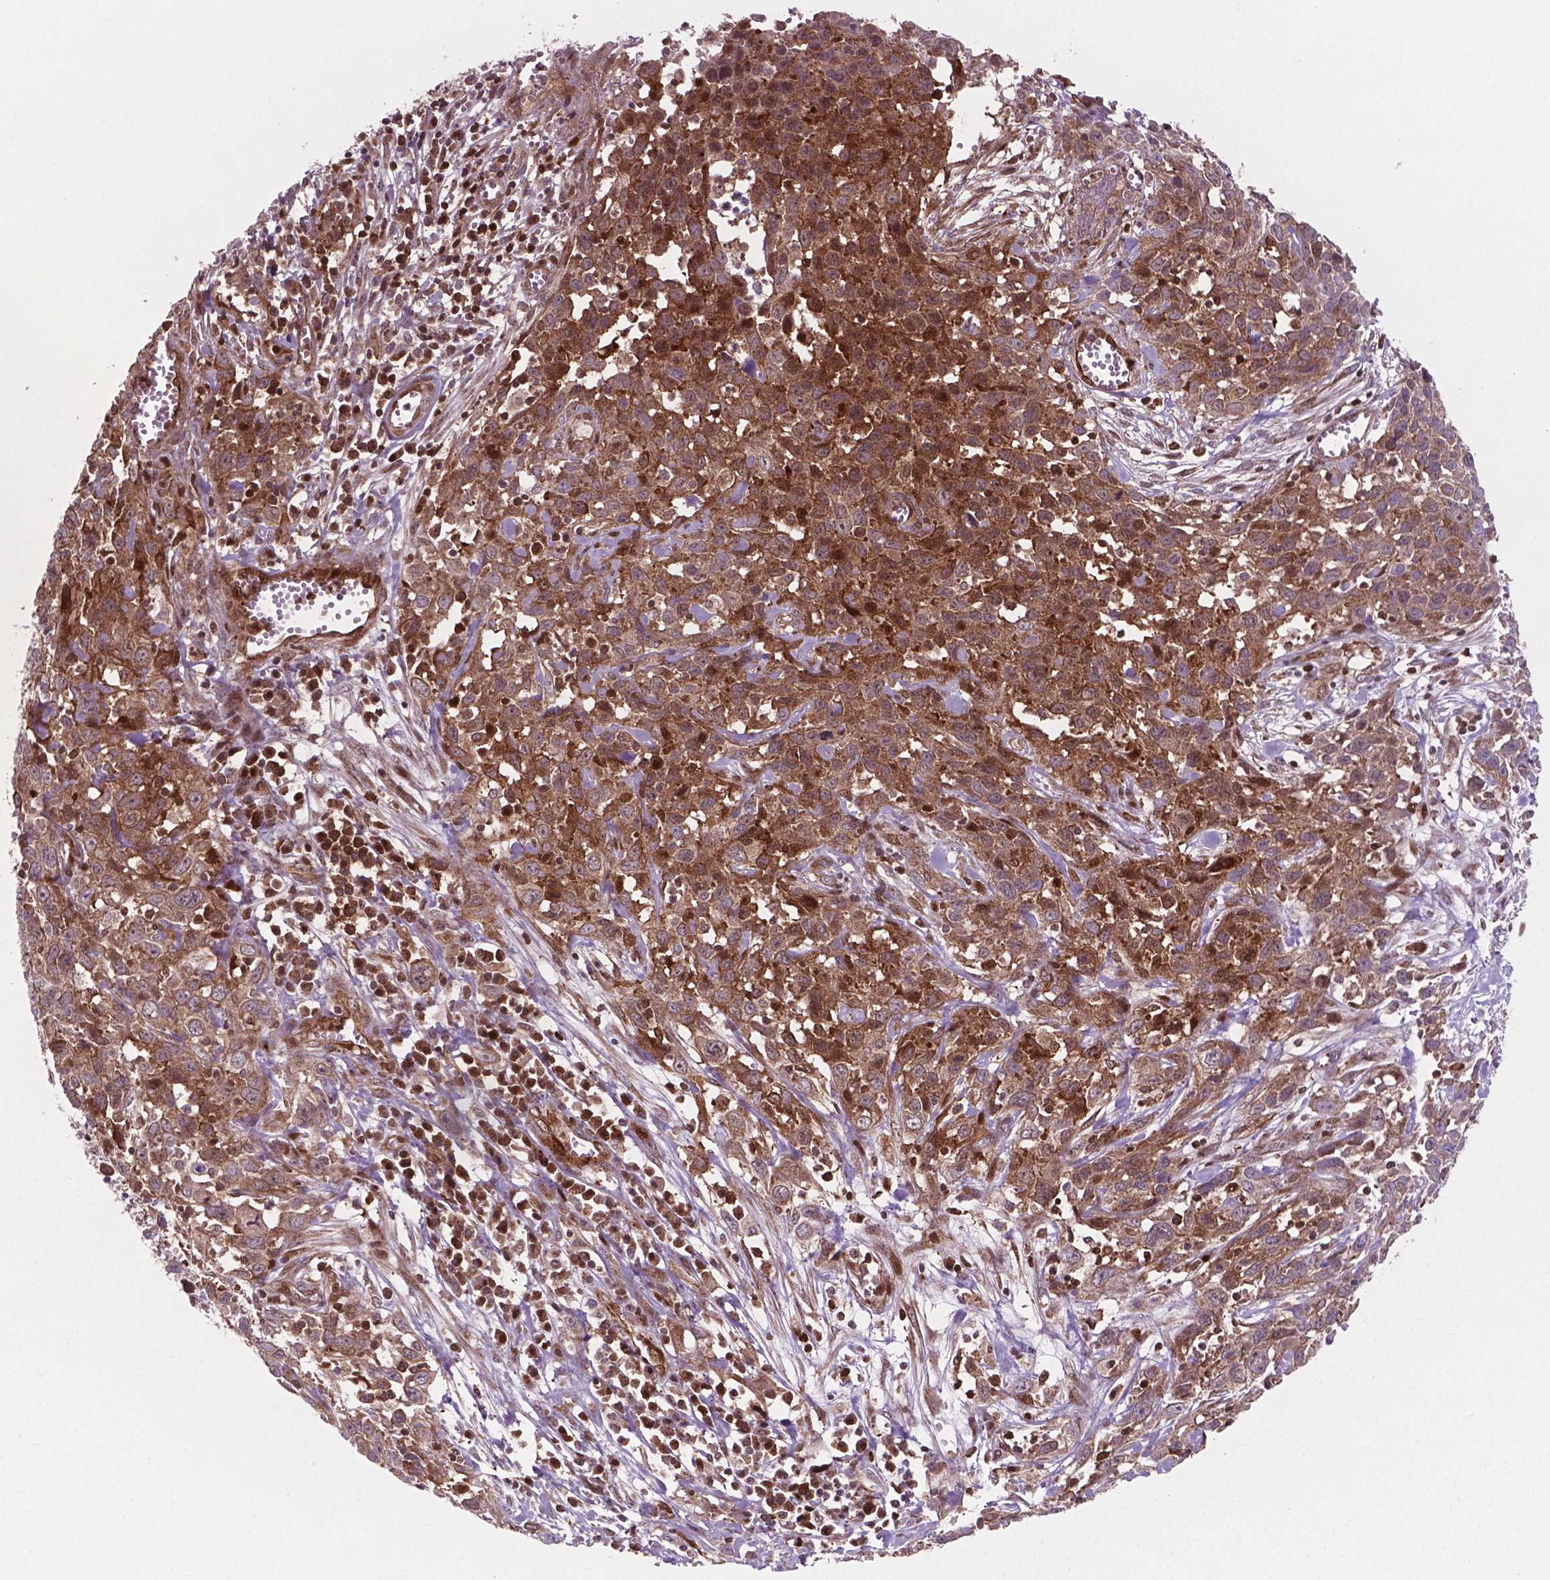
{"staining": {"intensity": "moderate", "quantity": ">75%", "location": "cytoplasmic/membranous"}, "tissue": "cervical cancer", "cell_type": "Tumor cells", "image_type": "cancer", "snomed": [{"axis": "morphology", "description": "Squamous cell carcinoma, NOS"}, {"axis": "topography", "description": "Cervix"}], "caption": "Immunohistochemical staining of human cervical cancer (squamous cell carcinoma) reveals moderate cytoplasmic/membranous protein staining in about >75% of tumor cells.", "gene": "LDHA", "patient": {"sex": "female", "age": 38}}